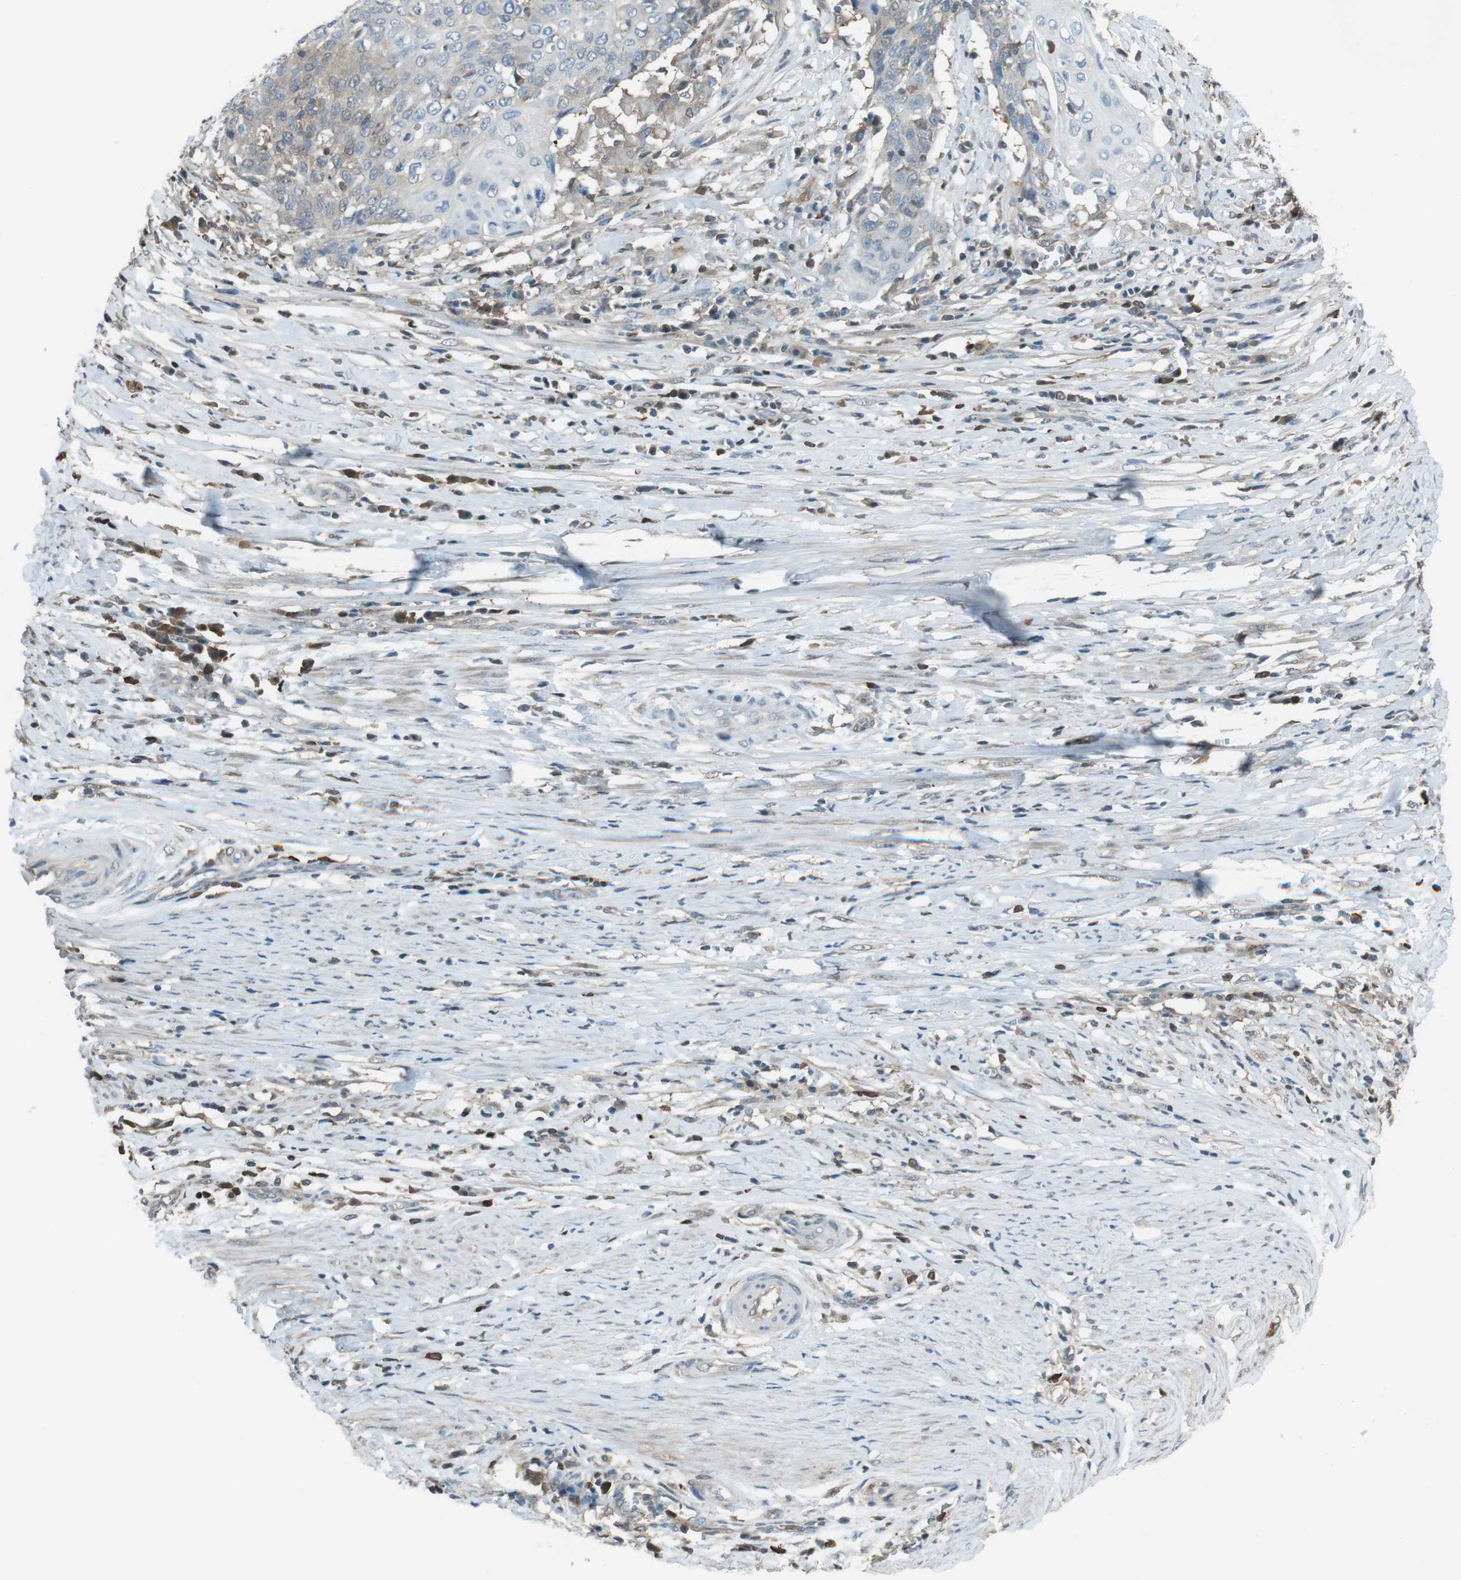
{"staining": {"intensity": "weak", "quantity": "<25%", "location": "cytoplasmic/membranous"}, "tissue": "cervical cancer", "cell_type": "Tumor cells", "image_type": "cancer", "snomed": [{"axis": "morphology", "description": "Squamous cell carcinoma, NOS"}, {"axis": "topography", "description": "Cervix"}], "caption": "The immunohistochemistry photomicrograph has no significant positivity in tumor cells of cervical squamous cell carcinoma tissue.", "gene": "TWSG1", "patient": {"sex": "female", "age": 39}}